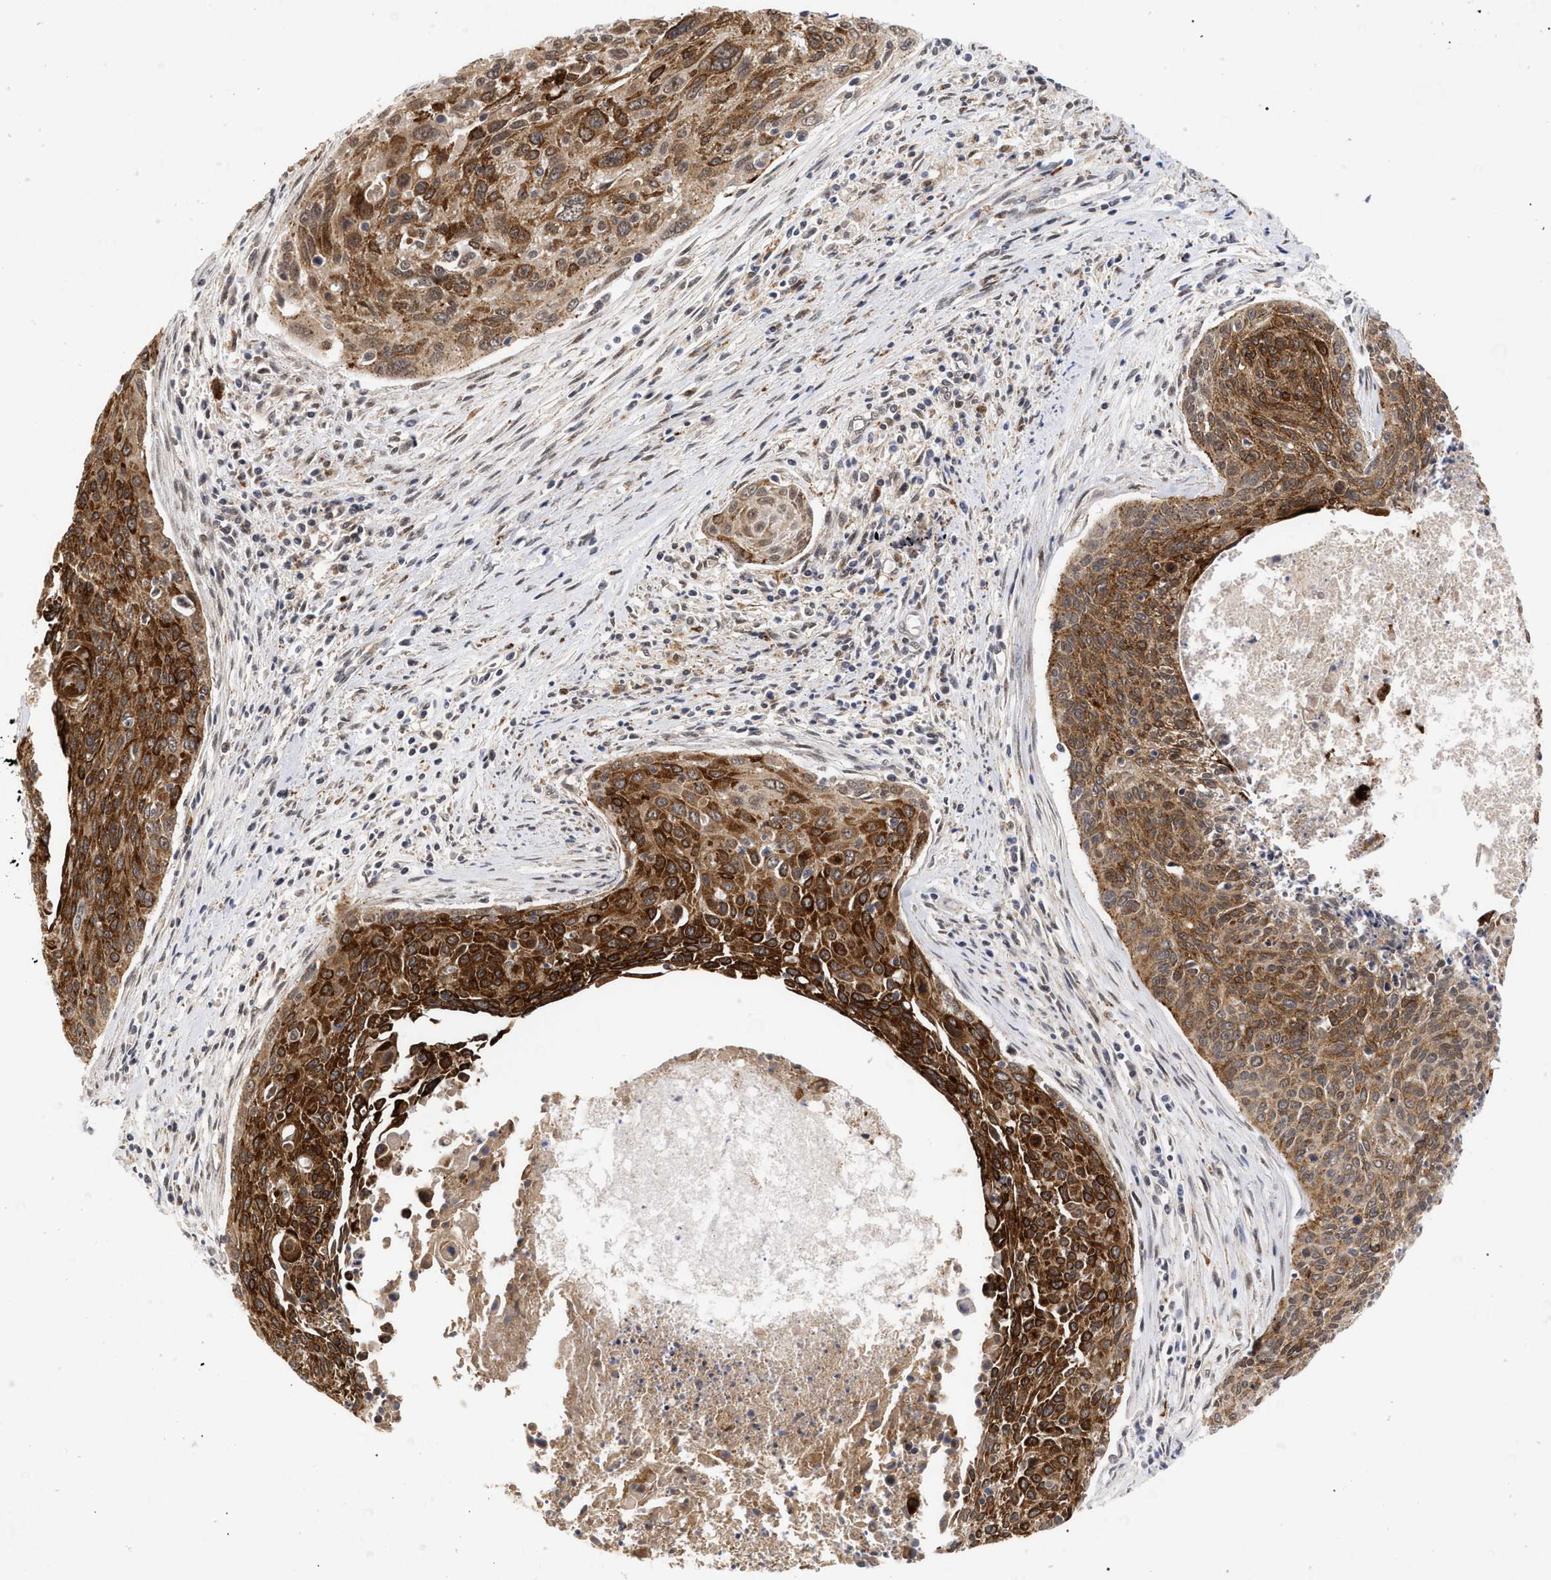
{"staining": {"intensity": "strong", "quantity": ">75%", "location": "cytoplasmic/membranous"}, "tissue": "cervical cancer", "cell_type": "Tumor cells", "image_type": "cancer", "snomed": [{"axis": "morphology", "description": "Squamous cell carcinoma, NOS"}, {"axis": "topography", "description": "Cervix"}], "caption": "Cervical squamous cell carcinoma stained with DAB (3,3'-diaminobenzidine) IHC exhibits high levels of strong cytoplasmic/membranous positivity in approximately >75% of tumor cells.", "gene": "UPF1", "patient": {"sex": "female", "age": 55}}